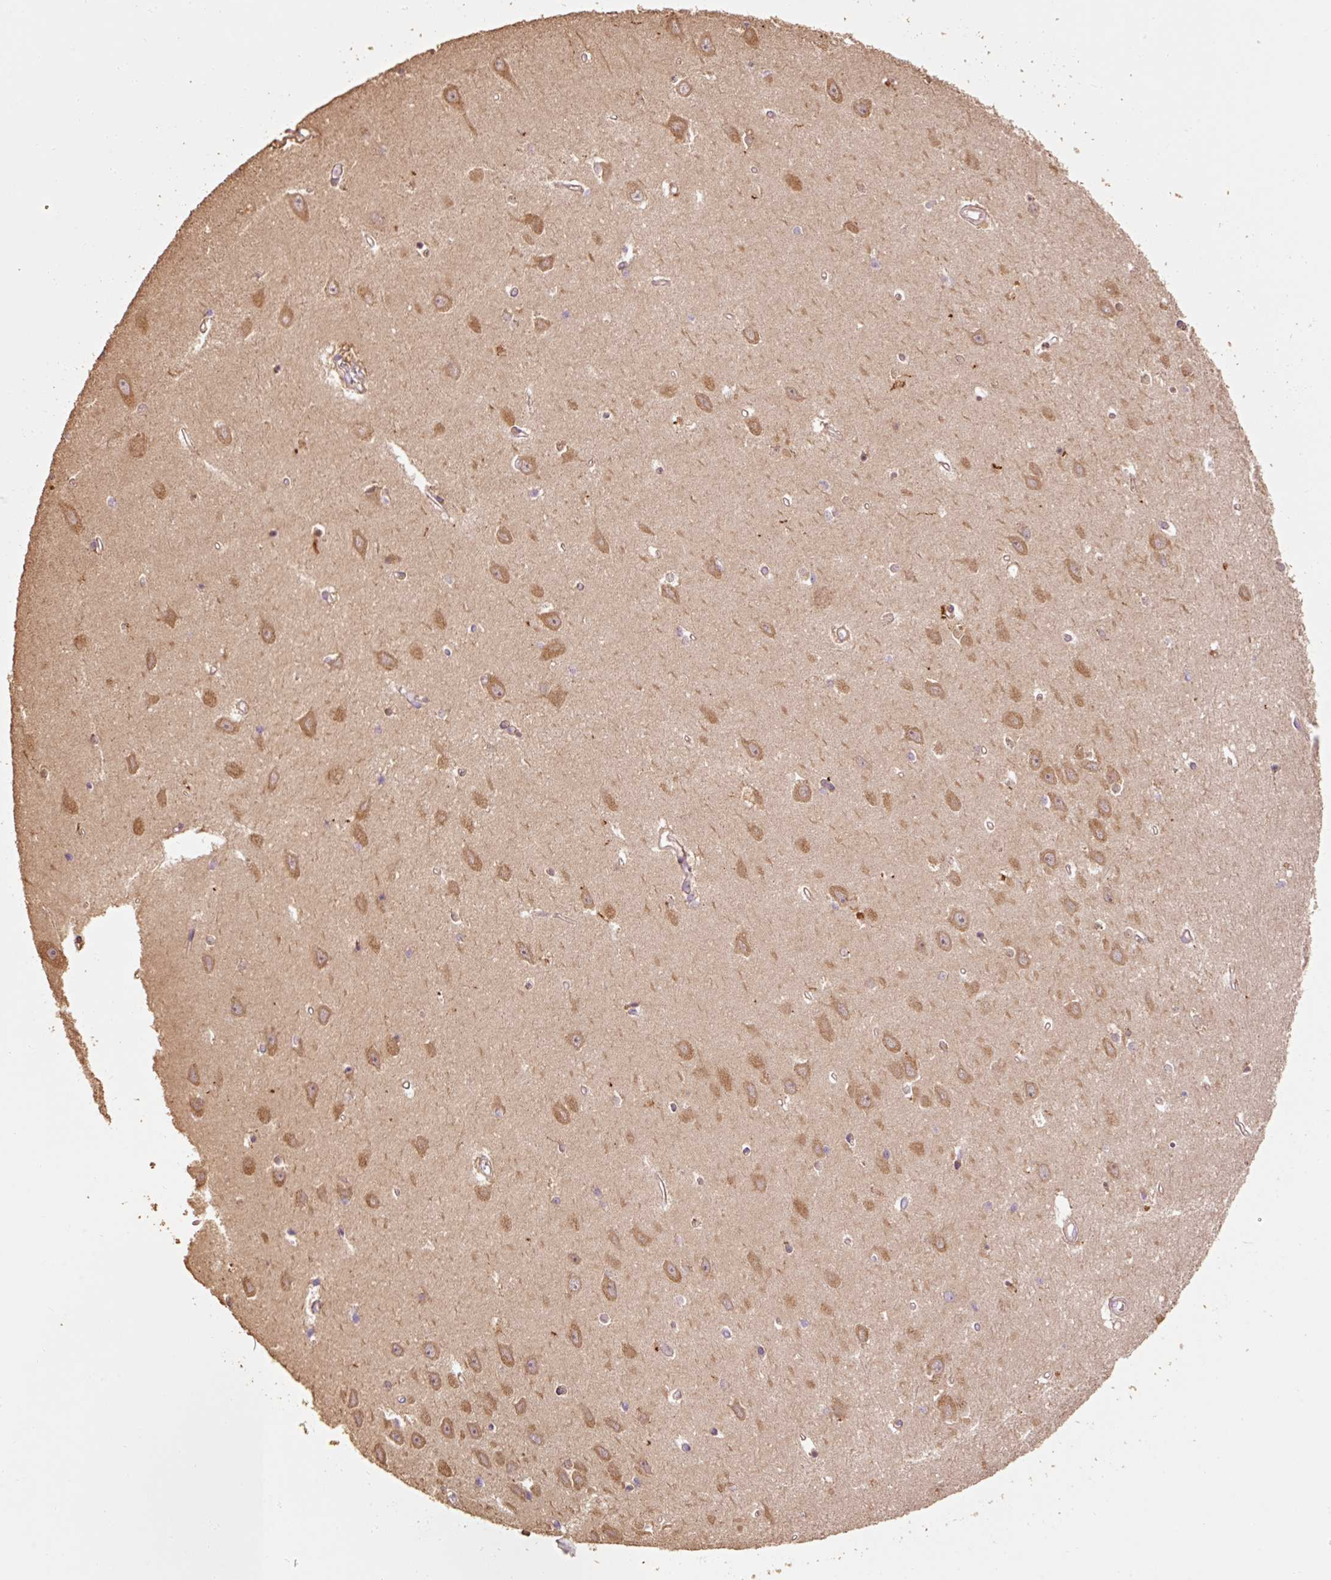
{"staining": {"intensity": "moderate", "quantity": "25%-75%", "location": "cytoplasmic/membranous"}, "tissue": "hippocampus", "cell_type": "Glial cells", "image_type": "normal", "snomed": [{"axis": "morphology", "description": "Normal tissue, NOS"}, {"axis": "topography", "description": "Hippocampus"}], "caption": "Brown immunohistochemical staining in unremarkable human hippocampus reveals moderate cytoplasmic/membranous positivity in approximately 25%-75% of glial cells. The staining was performed using DAB (3,3'-diaminobenzidine), with brown indicating positive protein expression. Nuclei are stained blue with hematoxylin.", "gene": "EFHC1", "patient": {"sex": "female", "age": 64}}